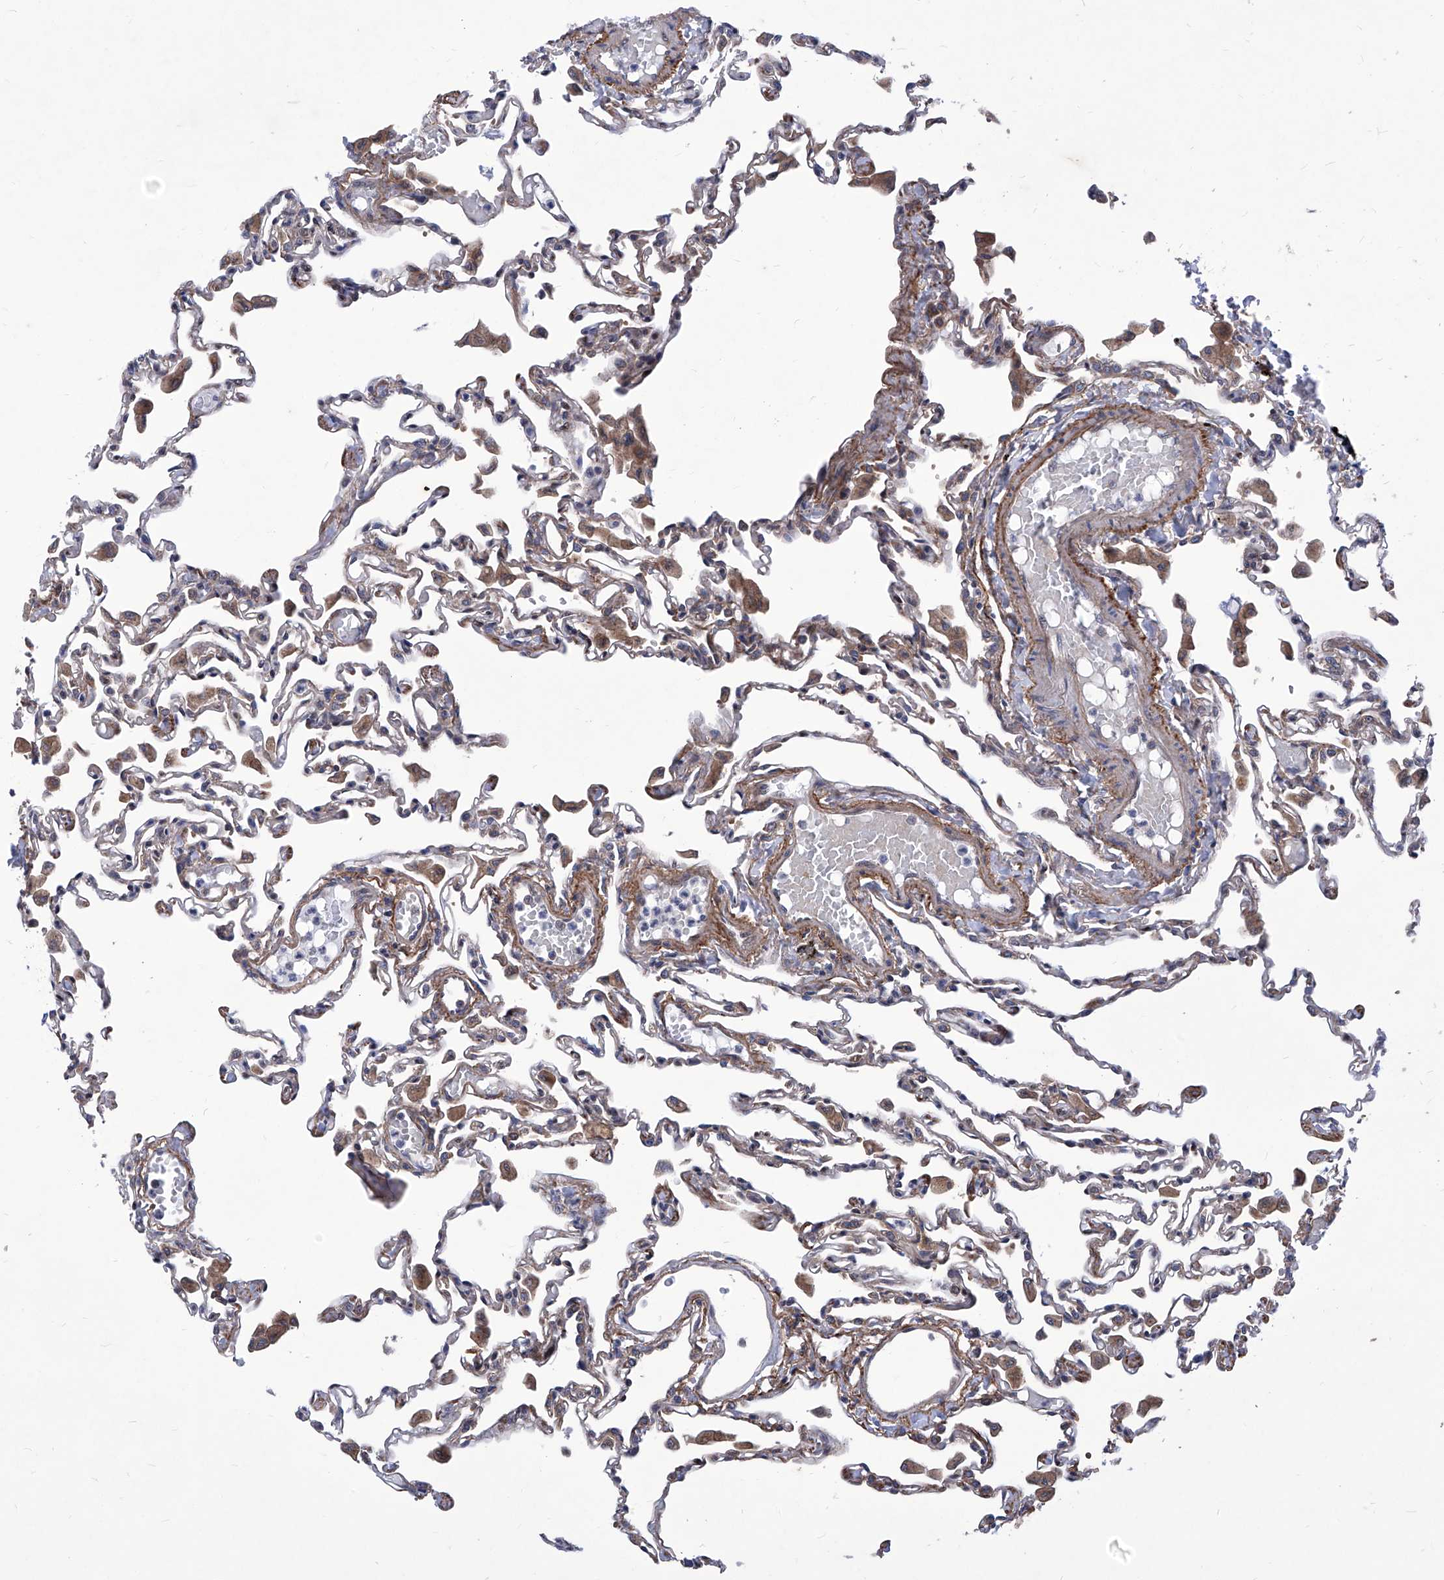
{"staining": {"intensity": "weak", "quantity": "<25%", "location": "cytoplasmic/membranous"}, "tissue": "lung", "cell_type": "Alveolar cells", "image_type": "normal", "snomed": [{"axis": "morphology", "description": "Normal tissue, NOS"}, {"axis": "topography", "description": "Bronchus"}, {"axis": "topography", "description": "Lung"}], "caption": "This is a photomicrograph of immunohistochemistry staining of benign lung, which shows no positivity in alveolar cells. (Immunohistochemistry (ihc), brightfield microscopy, high magnification).", "gene": "KTI12", "patient": {"sex": "female", "age": 49}}